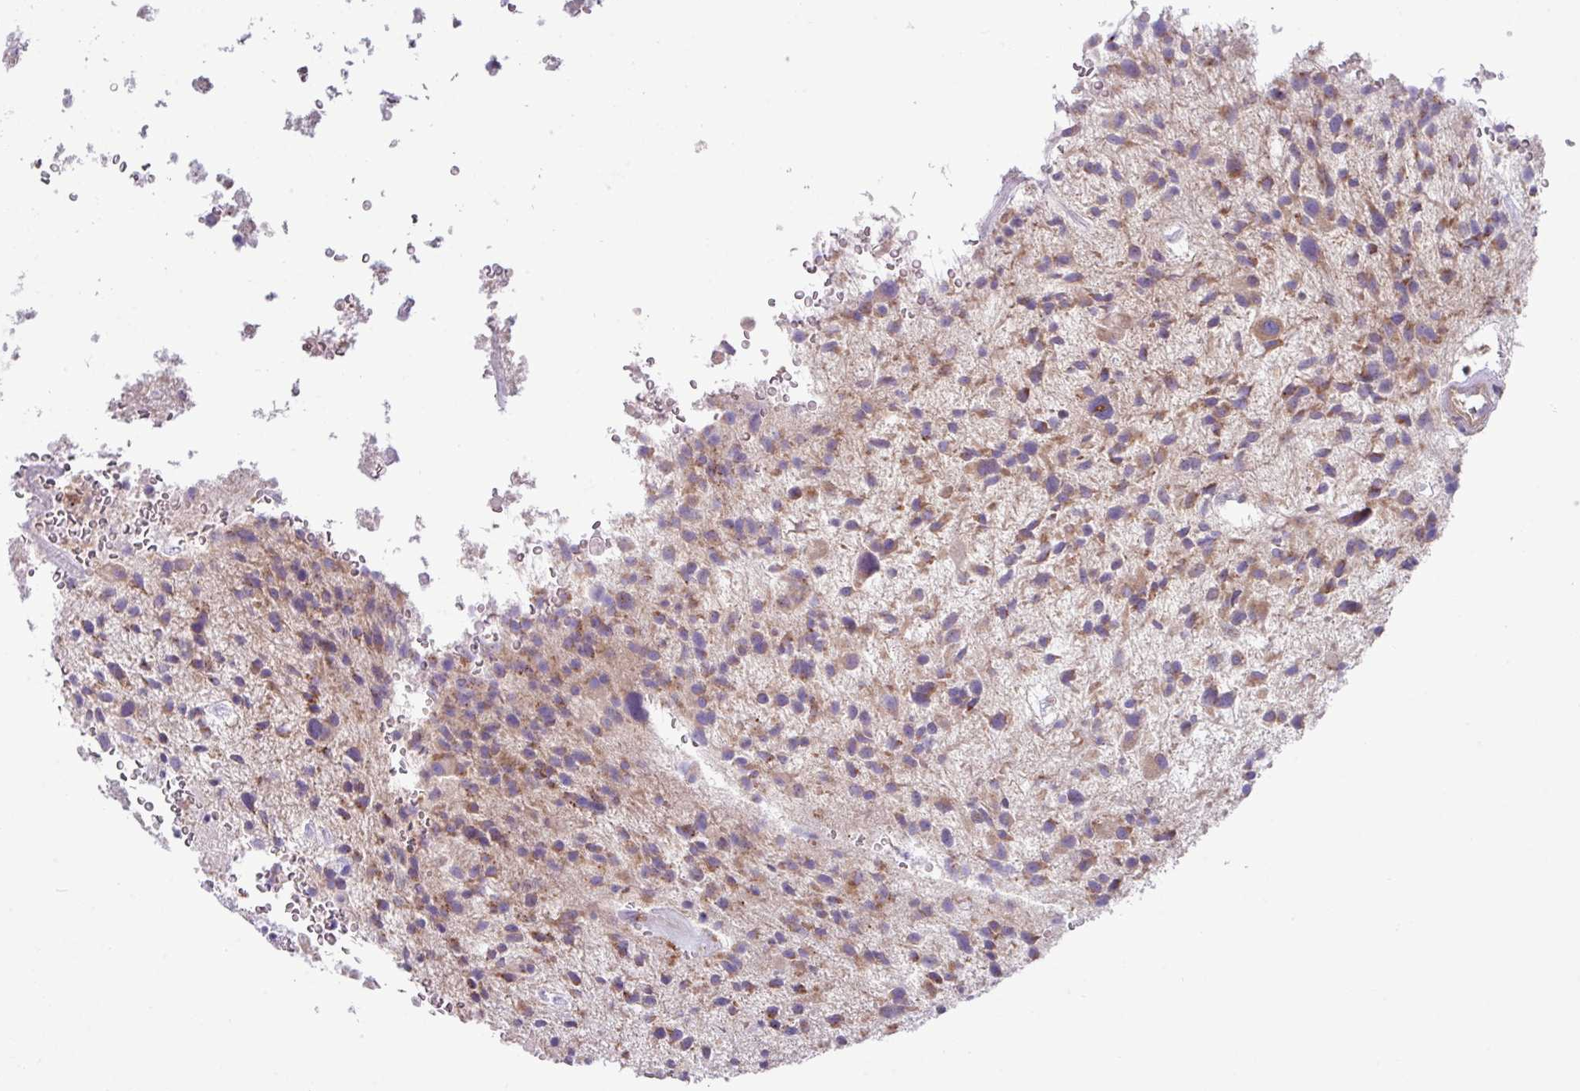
{"staining": {"intensity": "weak", "quantity": ">75%", "location": "cytoplasmic/membranous"}, "tissue": "glioma", "cell_type": "Tumor cells", "image_type": "cancer", "snomed": [{"axis": "morphology", "description": "Glioma, malignant, High grade"}, {"axis": "topography", "description": "Brain"}], "caption": "Tumor cells reveal low levels of weak cytoplasmic/membranous expression in about >75% of cells in glioma.", "gene": "PPM1J", "patient": {"sex": "male", "age": 47}}